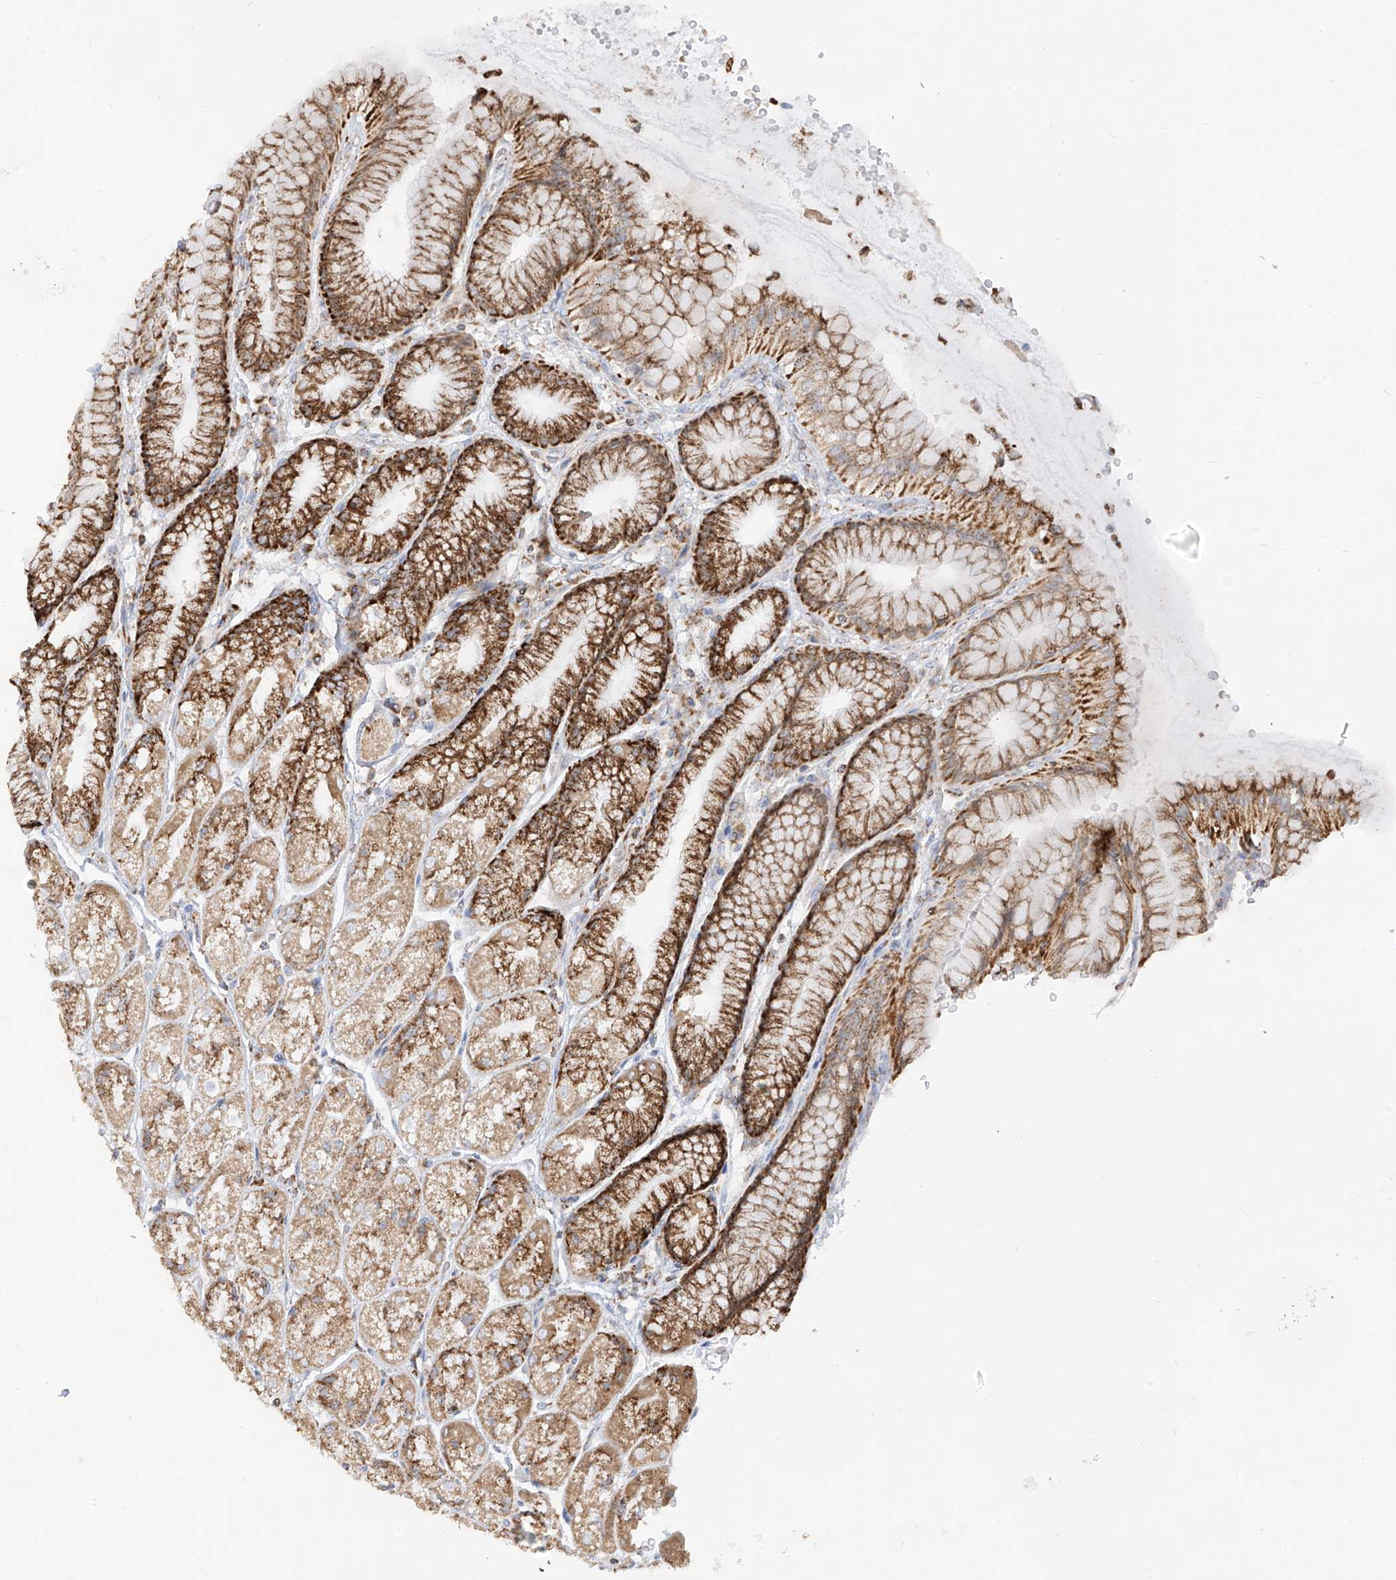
{"staining": {"intensity": "strong", "quantity": ">75%", "location": "cytoplasmic/membranous"}, "tissue": "stomach", "cell_type": "Glandular cells", "image_type": "normal", "snomed": [{"axis": "morphology", "description": "Normal tissue, NOS"}, {"axis": "topography", "description": "Stomach"}], "caption": "A brown stain labels strong cytoplasmic/membranous expression of a protein in glandular cells of benign stomach. The protein of interest is stained brown, and the nuclei are stained in blue (DAB IHC with brightfield microscopy, high magnification).", "gene": "ETHE1", "patient": {"sex": "male", "age": 57}}